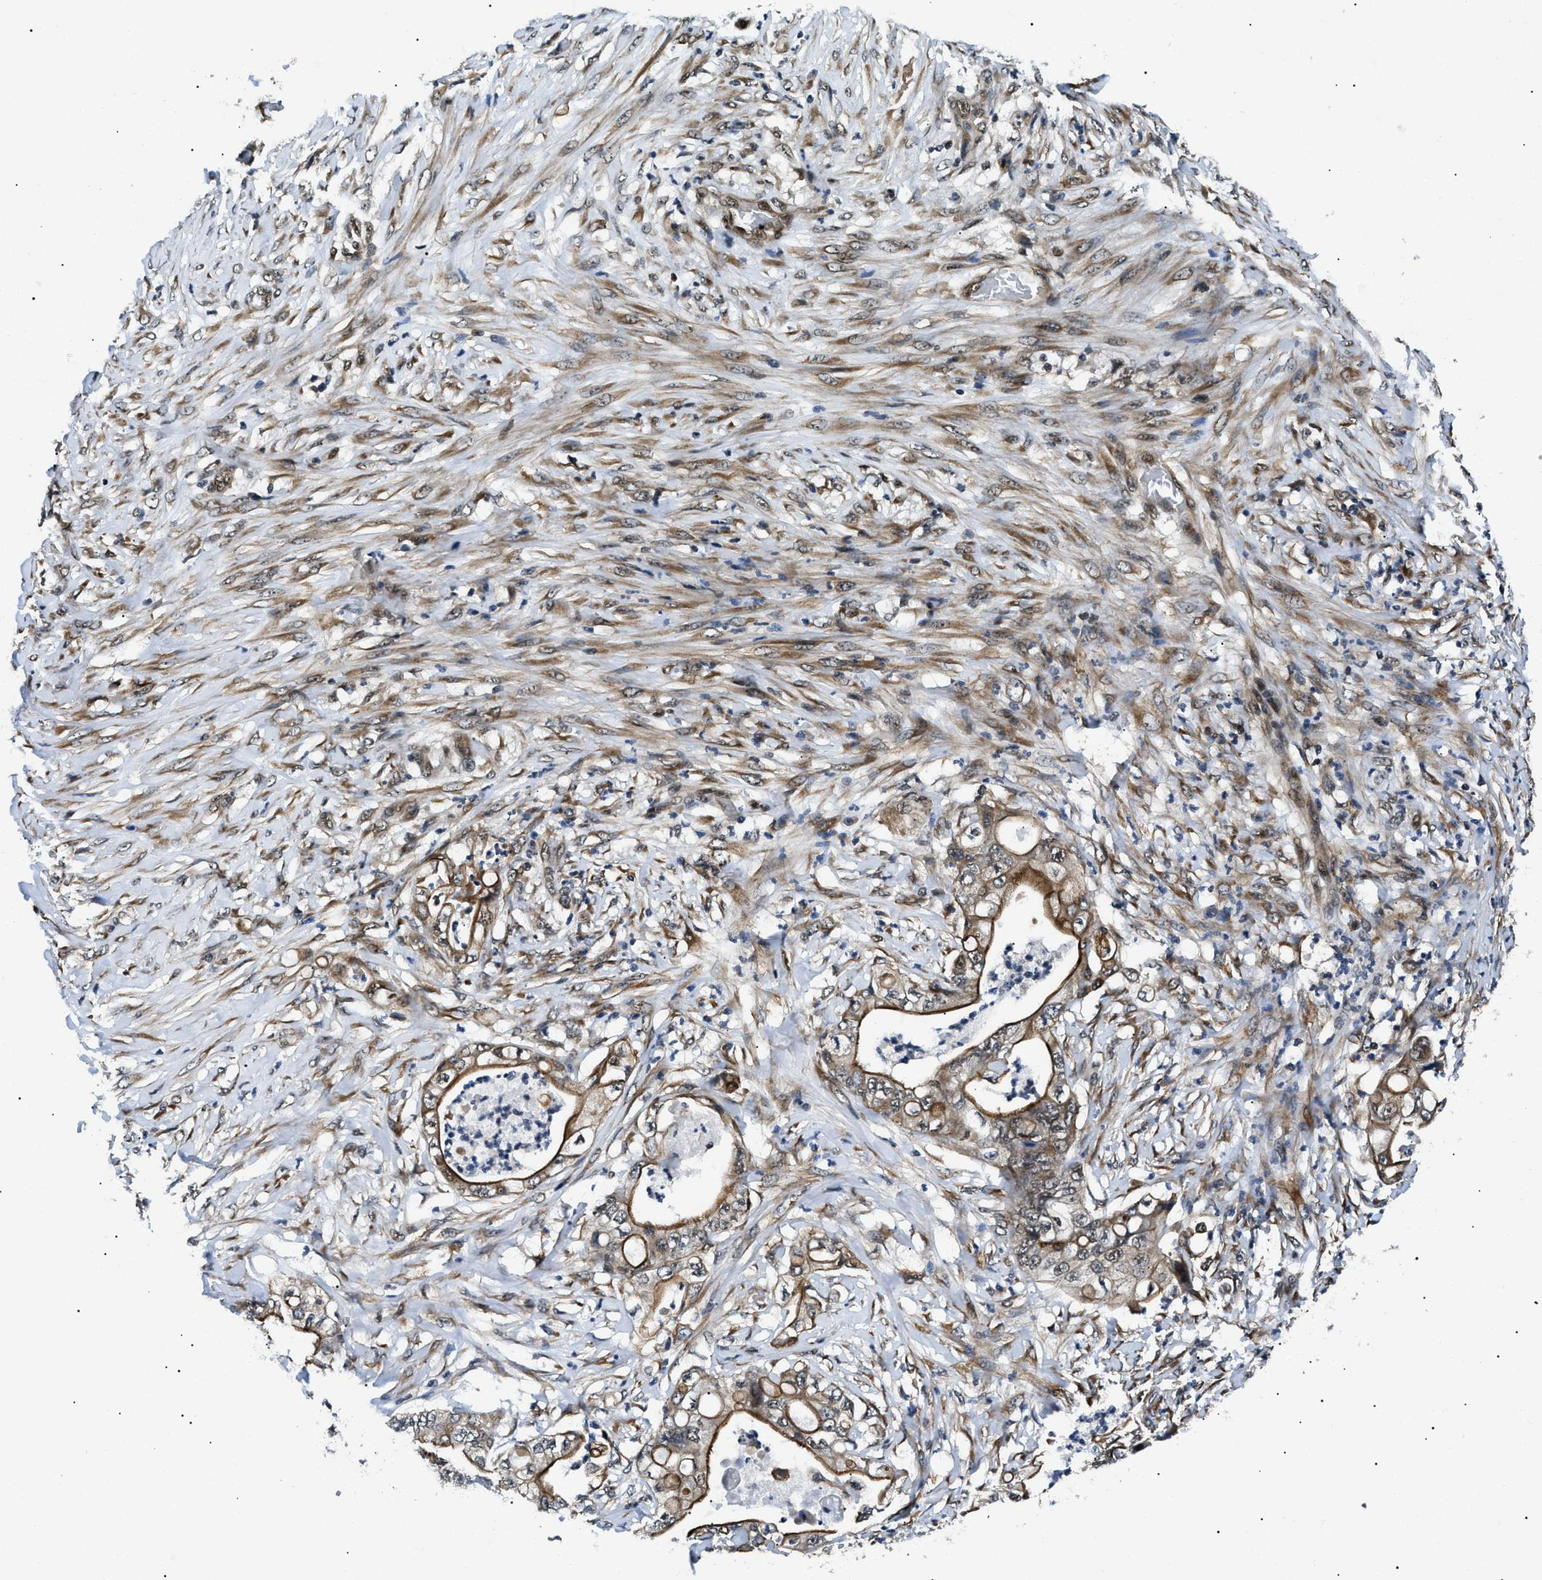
{"staining": {"intensity": "strong", "quantity": ">75%", "location": "cytoplasmic/membranous,nuclear"}, "tissue": "stomach cancer", "cell_type": "Tumor cells", "image_type": "cancer", "snomed": [{"axis": "morphology", "description": "Adenocarcinoma, NOS"}, {"axis": "topography", "description": "Stomach"}], "caption": "Stomach adenocarcinoma stained with DAB IHC demonstrates high levels of strong cytoplasmic/membranous and nuclear staining in about >75% of tumor cells. (DAB (3,3'-diaminobenzidine) IHC with brightfield microscopy, high magnification).", "gene": "CWC25", "patient": {"sex": "female", "age": 73}}